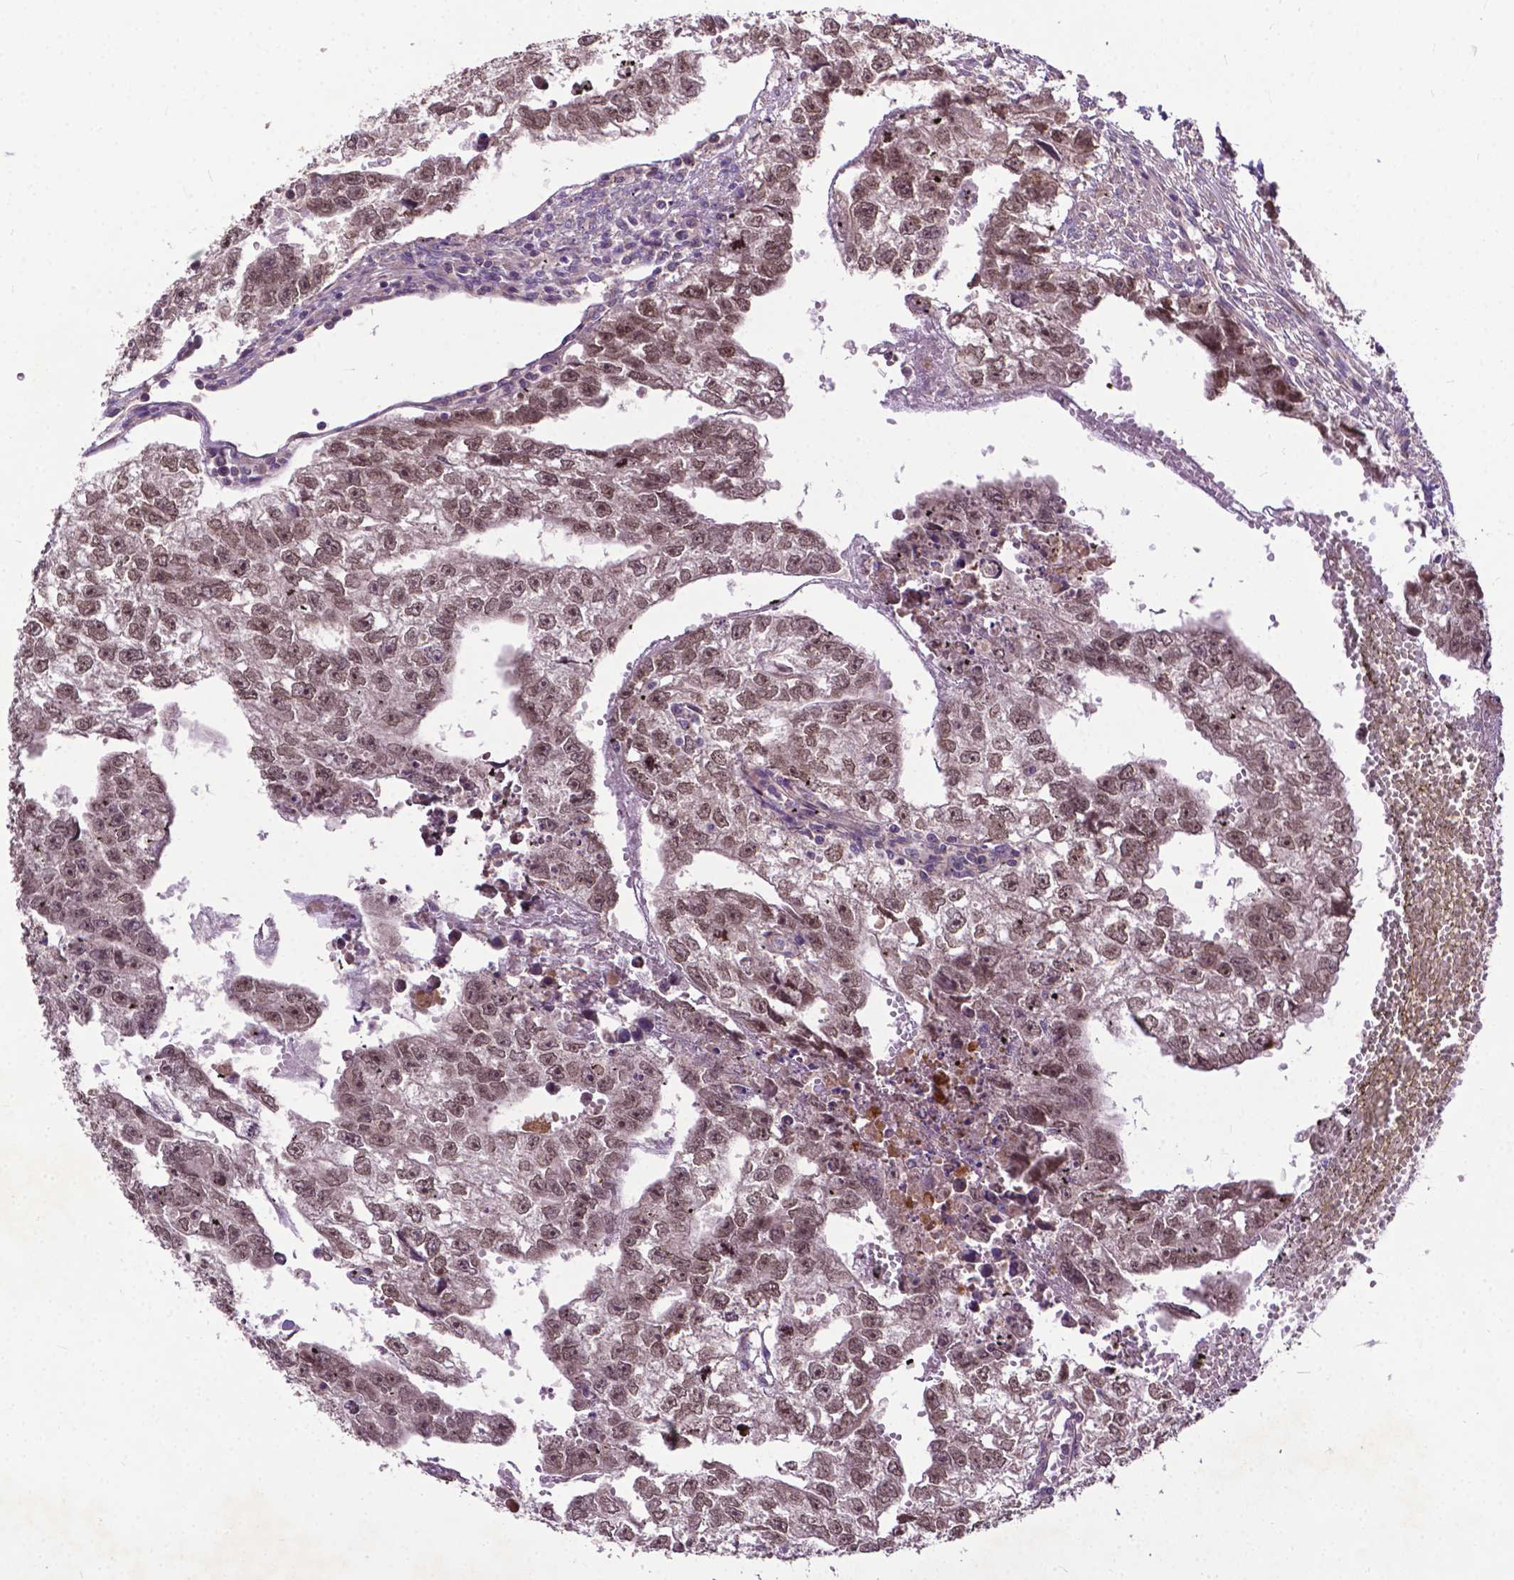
{"staining": {"intensity": "moderate", "quantity": ">75%", "location": "nuclear"}, "tissue": "testis cancer", "cell_type": "Tumor cells", "image_type": "cancer", "snomed": [{"axis": "morphology", "description": "Carcinoma, Embryonal, NOS"}, {"axis": "morphology", "description": "Teratoma, malignant, NOS"}, {"axis": "topography", "description": "Testis"}], "caption": "A medium amount of moderate nuclear expression is appreciated in about >75% of tumor cells in testis cancer tissue.", "gene": "PARP3", "patient": {"sex": "male", "age": 44}}